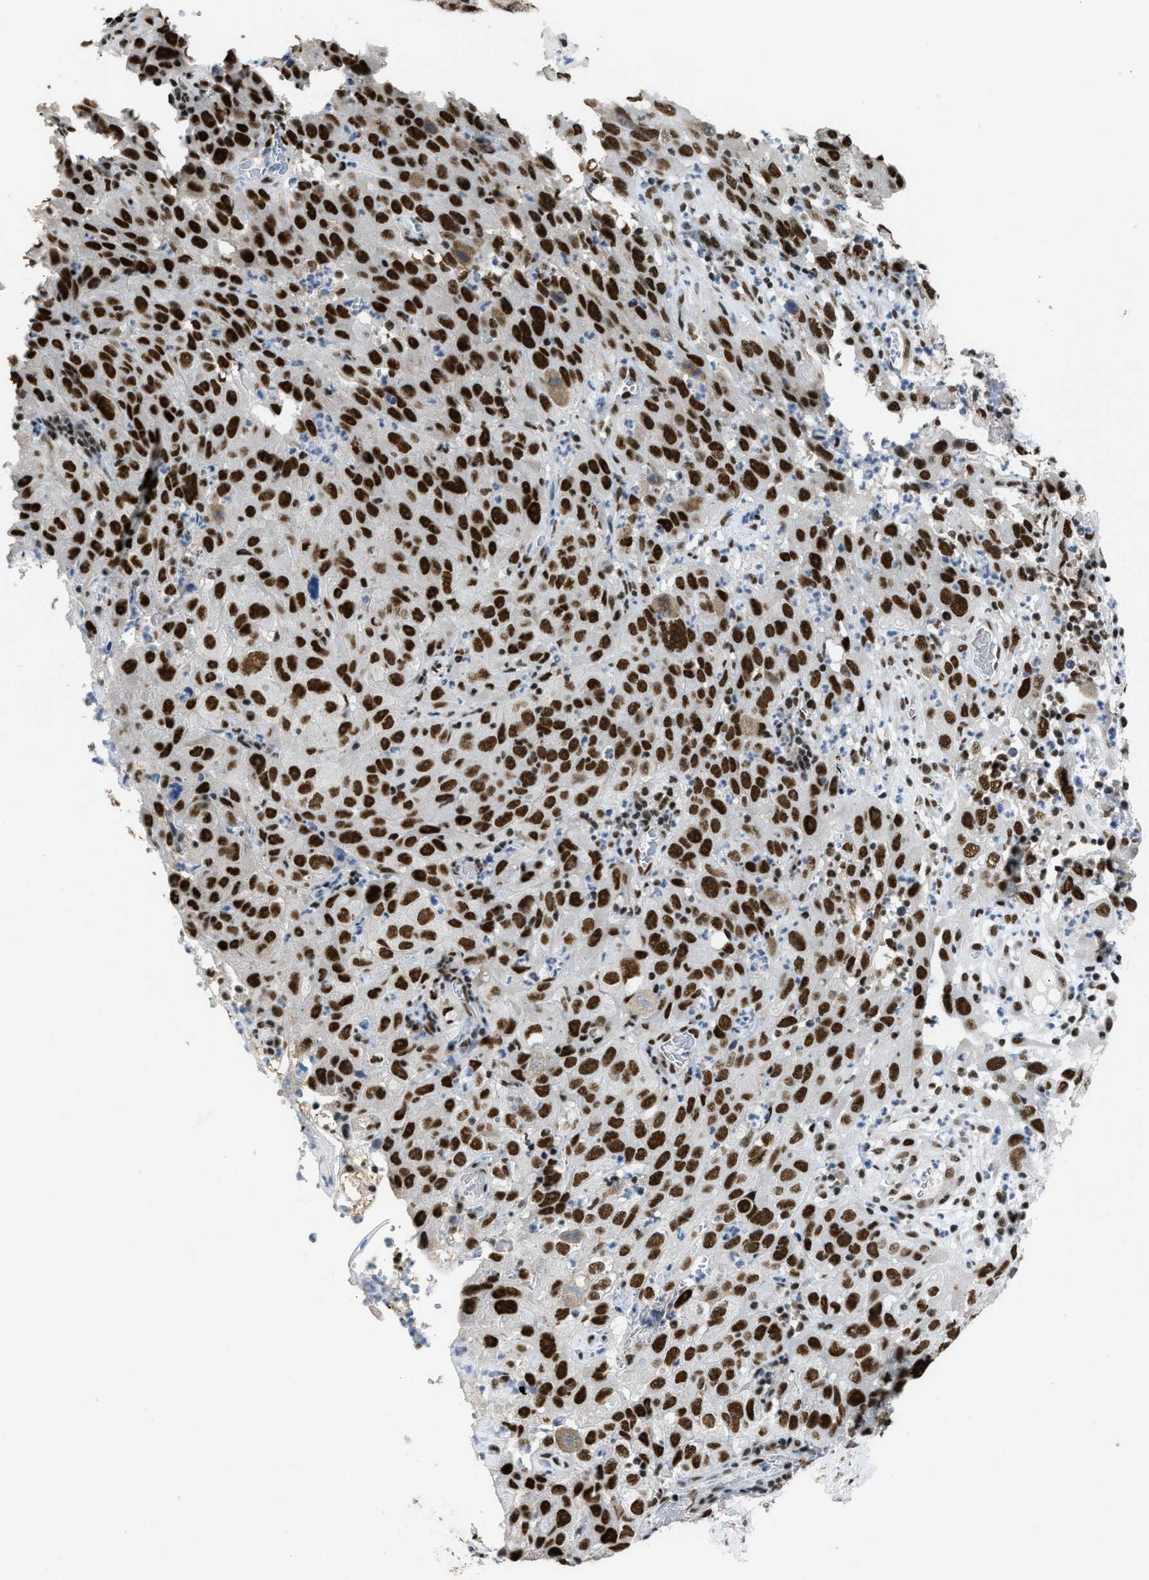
{"staining": {"intensity": "strong", "quantity": ">75%", "location": "nuclear"}, "tissue": "cervical cancer", "cell_type": "Tumor cells", "image_type": "cancer", "snomed": [{"axis": "morphology", "description": "Squamous cell carcinoma, NOS"}, {"axis": "topography", "description": "Cervix"}], "caption": "Cervical cancer (squamous cell carcinoma) stained with immunohistochemistry (IHC) demonstrates strong nuclear staining in approximately >75% of tumor cells. (DAB (3,3'-diaminobenzidine) IHC with brightfield microscopy, high magnification).", "gene": "SCAF4", "patient": {"sex": "female", "age": 32}}